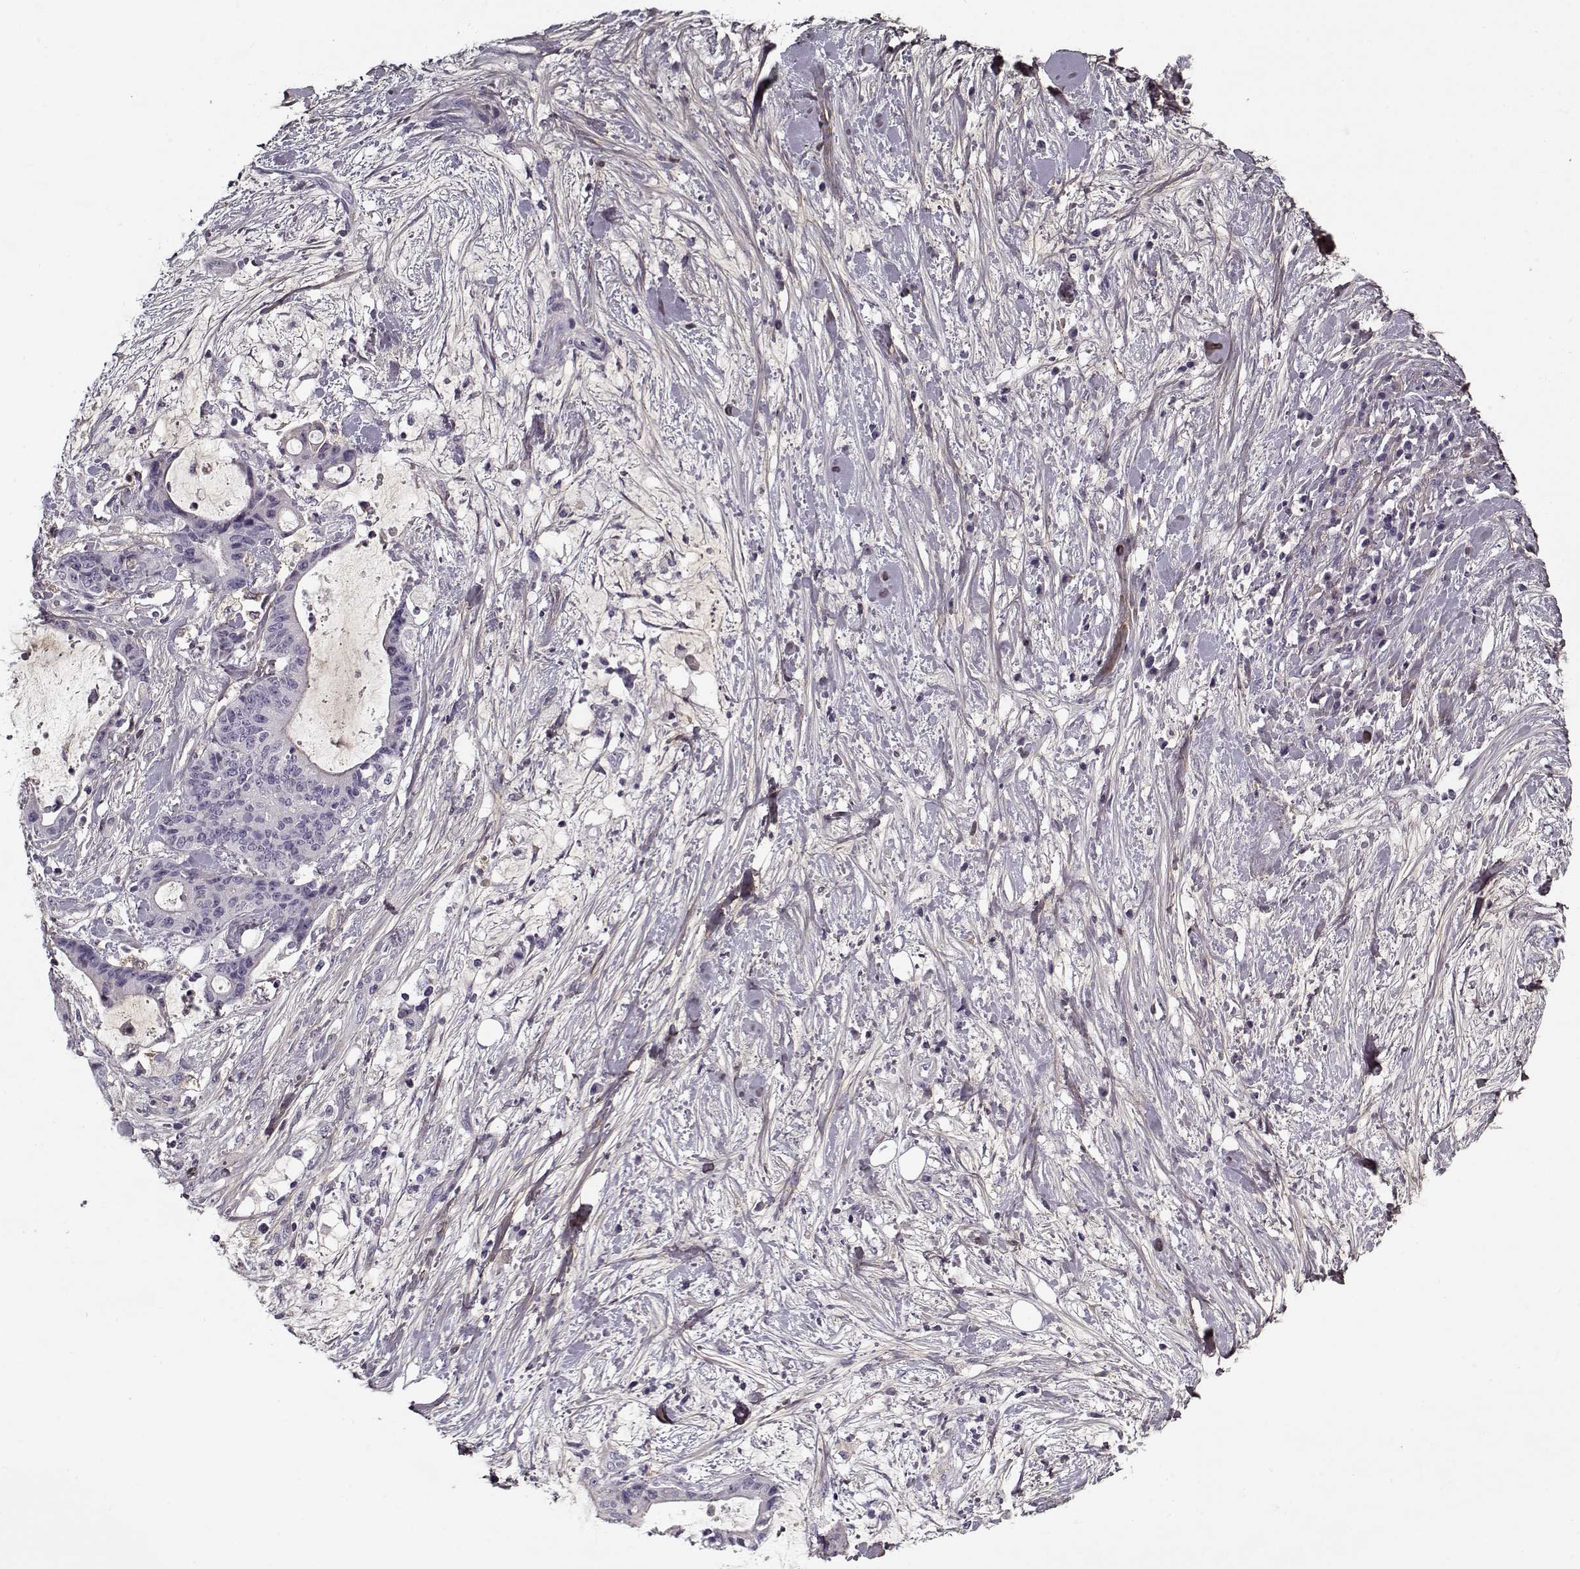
{"staining": {"intensity": "negative", "quantity": "none", "location": "none"}, "tissue": "liver cancer", "cell_type": "Tumor cells", "image_type": "cancer", "snomed": [{"axis": "morphology", "description": "Cholangiocarcinoma"}, {"axis": "topography", "description": "Liver"}], "caption": "DAB immunohistochemical staining of cholangiocarcinoma (liver) reveals no significant positivity in tumor cells.", "gene": "LUM", "patient": {"sex": "female", "age": 73}}